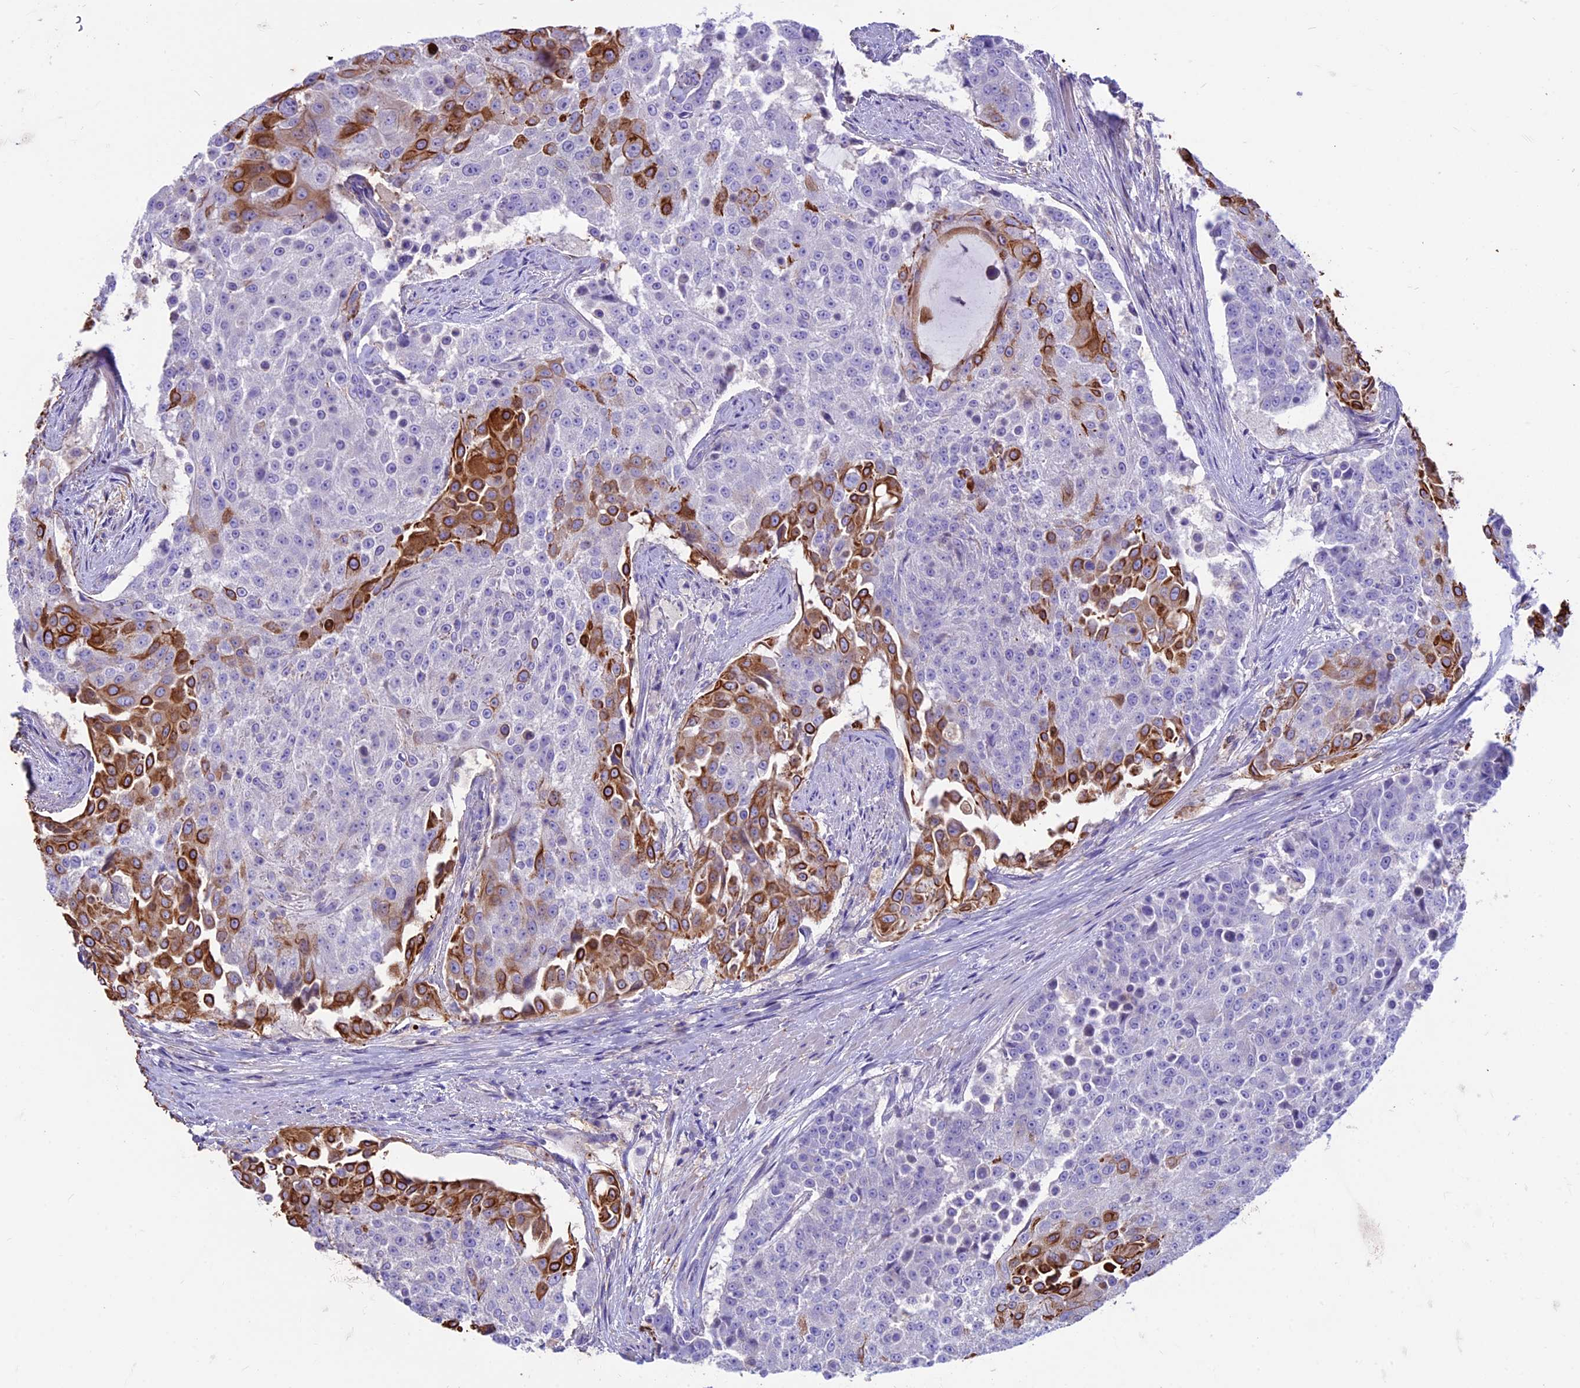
{"staining": {"intensity": "strong", "quantity": "<25%", "location": "cytoplasmic/membranous"}, "tissue": "urothelial cancer", "cell_type": "Tumor cells", "image_type": "cancer", "snomed": [{"axis": "morphology", "description": "Urothelial carcinoma, High grade"}, {"axis": "topography", "description": "Urinary bladder"}], "caption": "Protein expression analysis of urothelial cancer shows strong cytoplasmic/membranous staining in approximately <25% of tumor cells. Immunohistochemistry (ihc) stains the protein in brown and the nuclei are stained blue.", "gene": "CDAN1", "patient": {"sex": "female", "age": 63}}